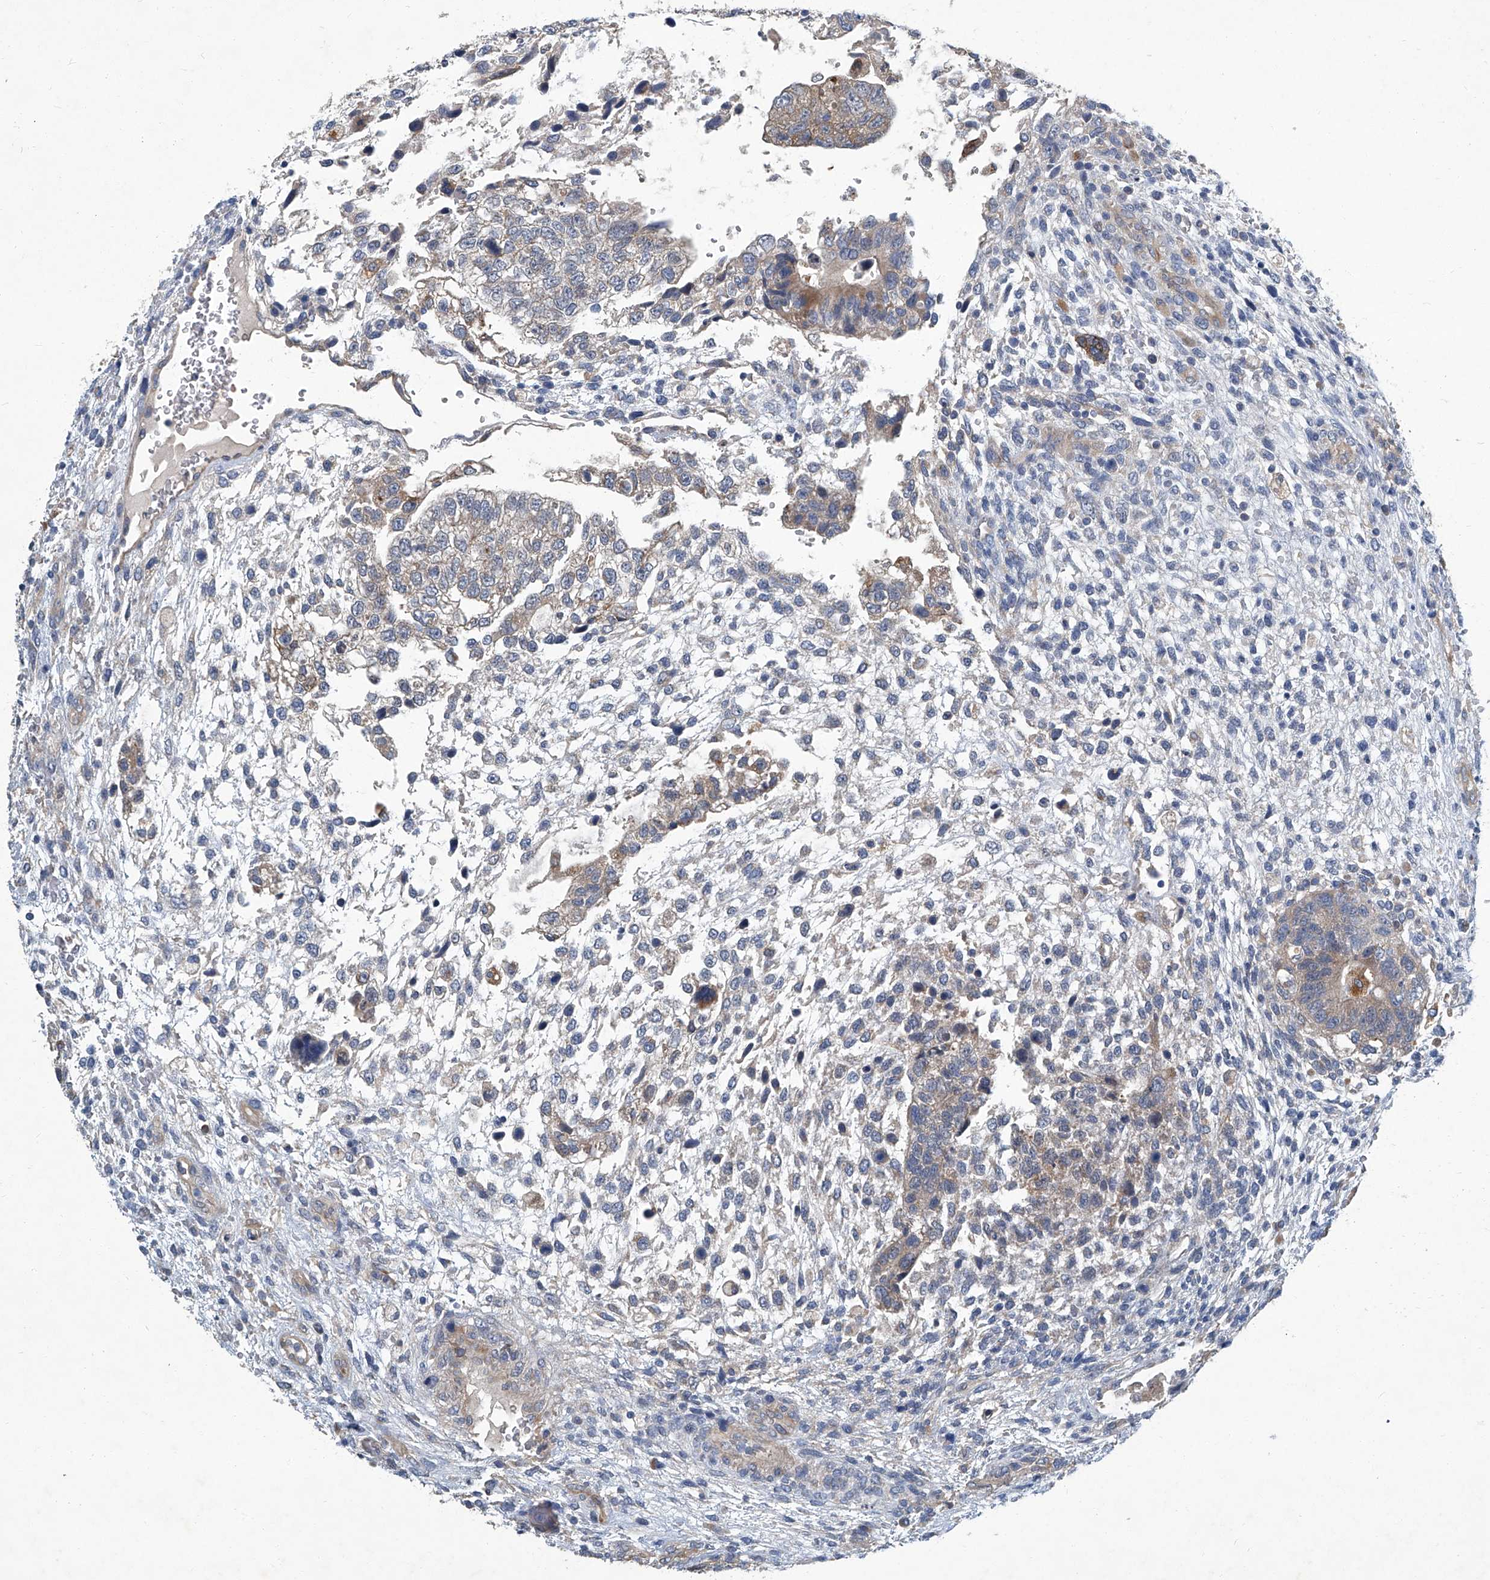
{"staining": {"intensity": "weak", "quantity": ">75%", "location": "cytoplasmic/membranous"}, "tissue": "testis cancer", "cell_type": "Tumor cells", "image_type": "cancer", "snomed": [{"axis": "morphology", "description": "Carcinoma, Embryonal, NOS"}, {"axis": "topography", "description": "Testis"}], "caption": "Human testis cancer stained with a protein marker demonstrates weak staining in tumor cells.", "gene": "SLC26A11", "patient": {"sex": "male", "age": 37}}